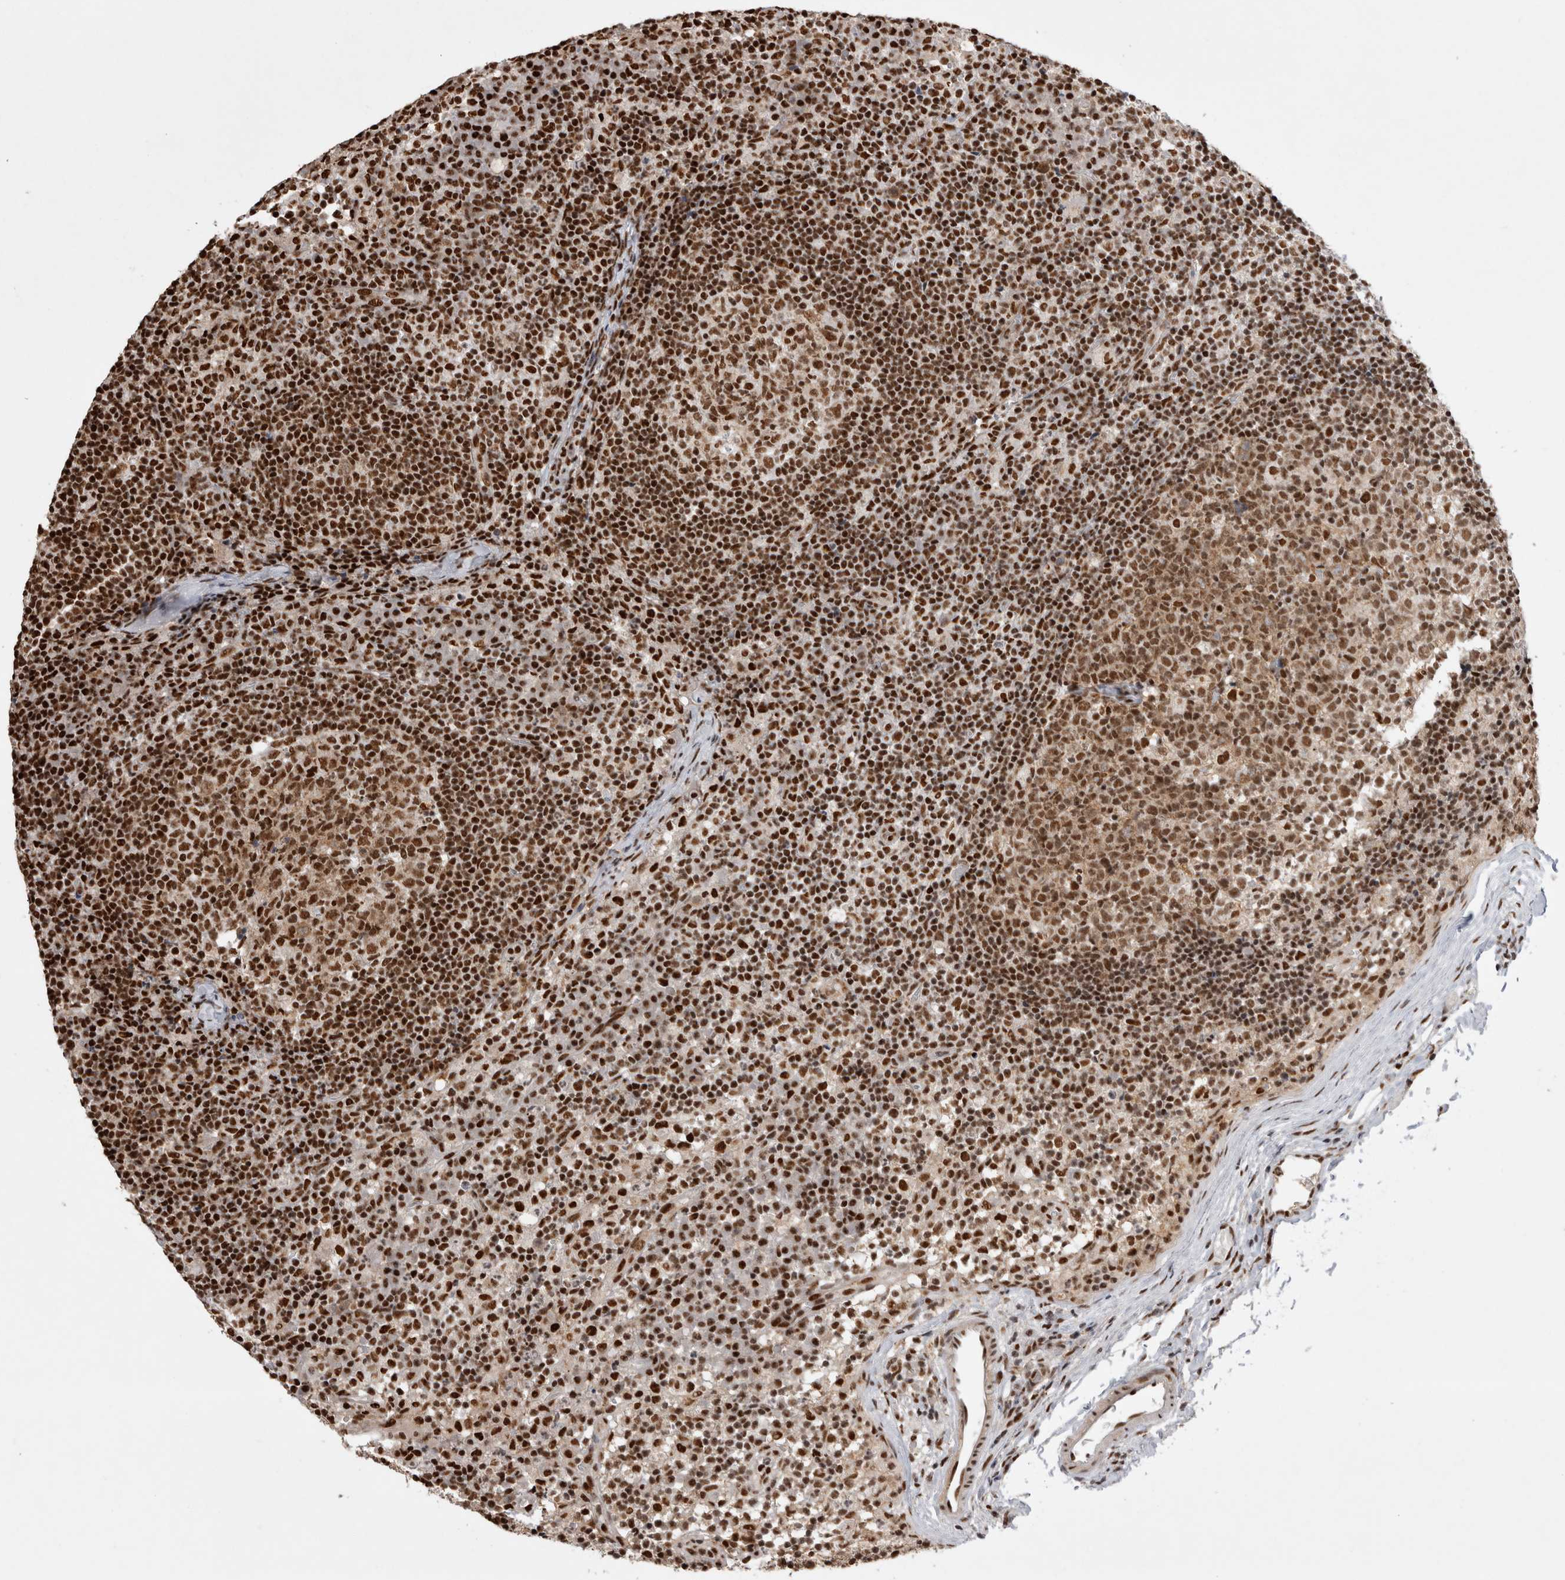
{"staining": {"intensity": "strong", "quantity": ">75%", "location": "nuclear"}, "tissue": "lymph node", "cell_type": "Germinal center cells", "image_type": "normal", "snomed": [{"axis": "morphology", "description": "Normal tissue, NOS"}, {"axis": "morphology", "description": "Inflammation, NOS"}, {"axis": "topography", "description": "Lymph node"}], "caption": "This micrograph reveals IHC staining of normal human lymph node, with high strong nuclear expression in about >75% of germinal center cells.", "gene": "EYA2", "patient": {"sex": "male", "age": 55}}